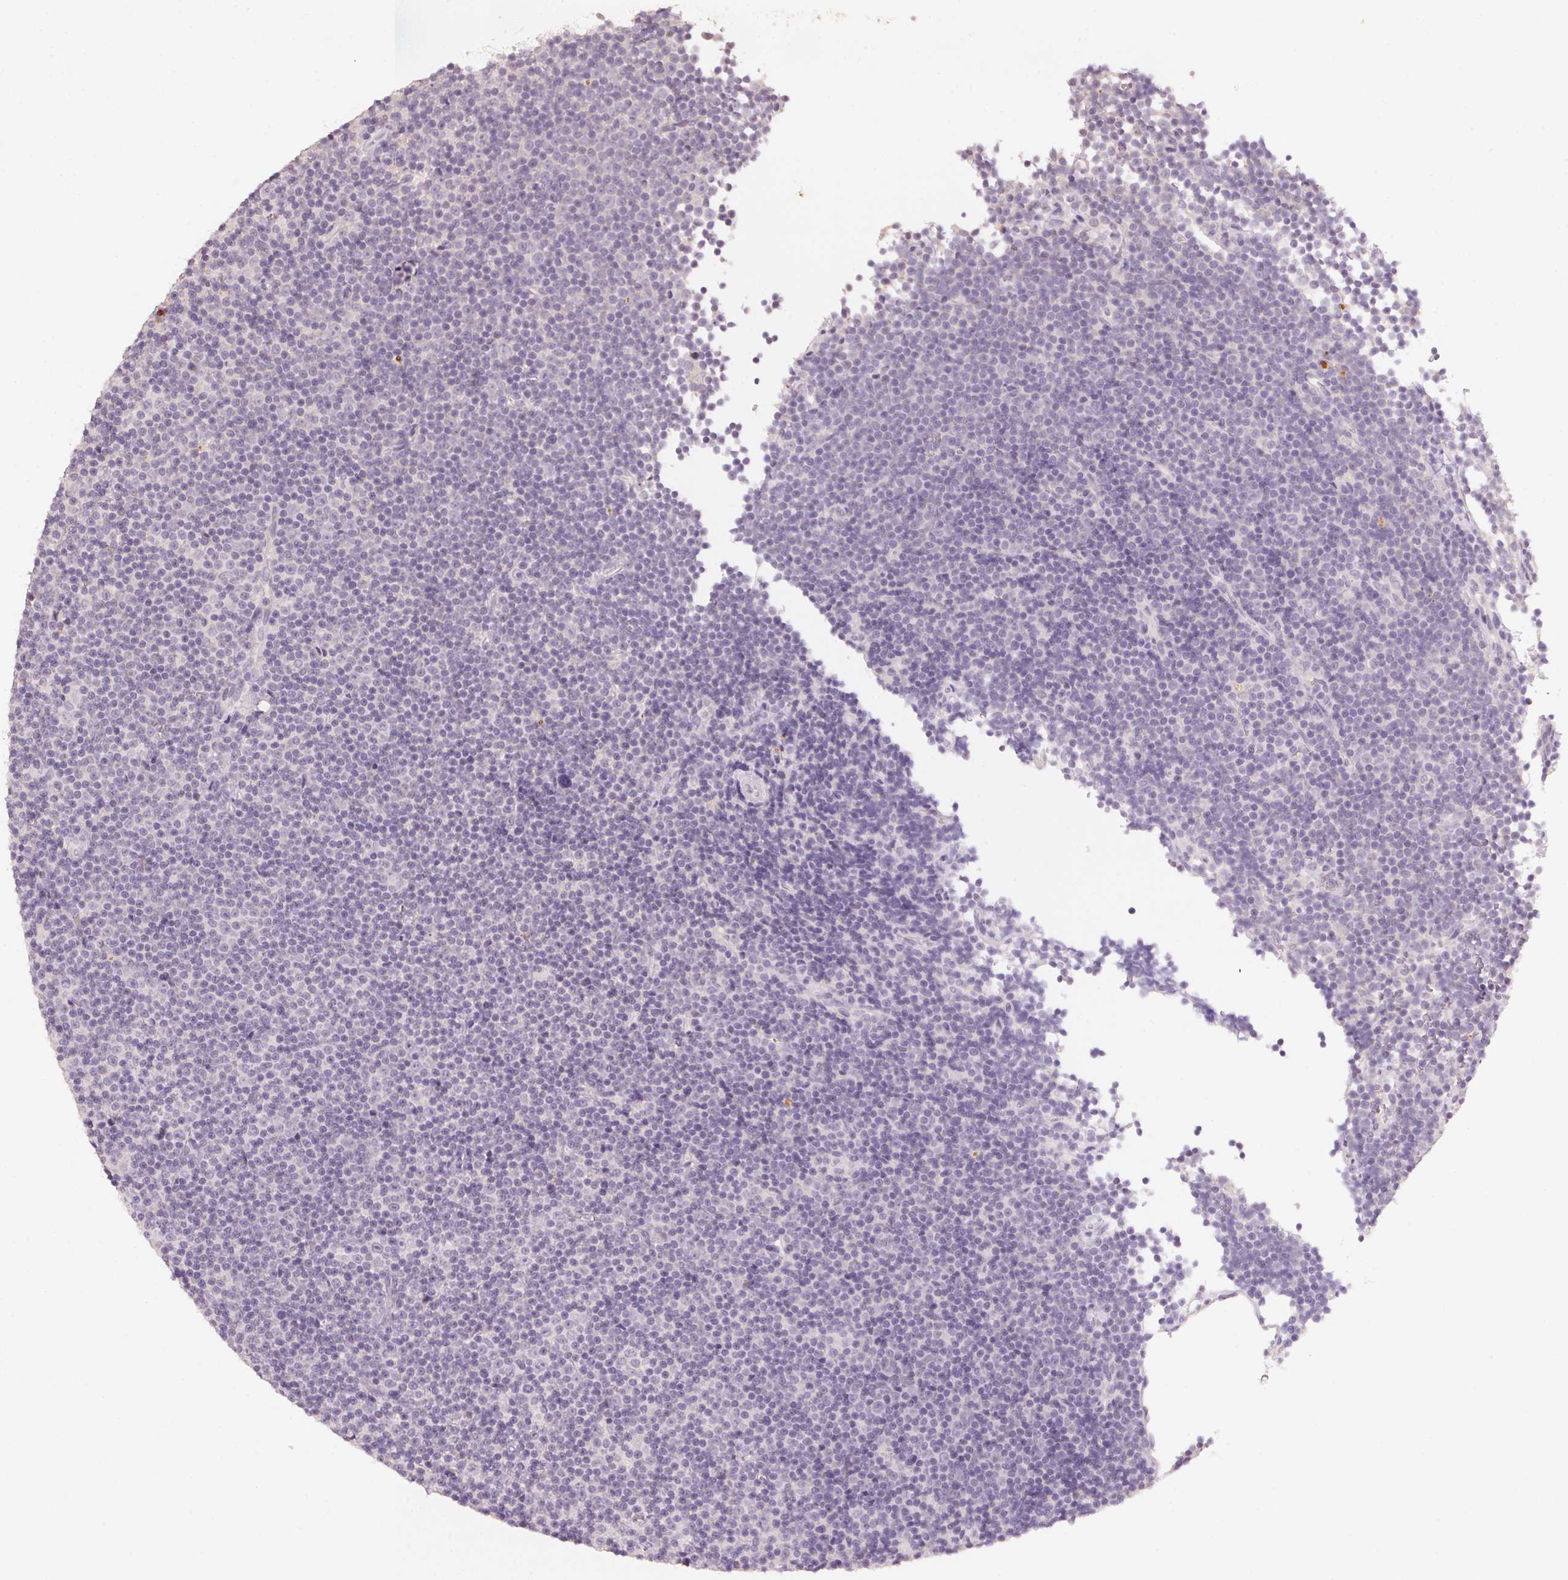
{"staining": {"intensity": "negative", "quantity": "none", "location": "none"}, "tissue": "lymphoma", "cell_type": "Tumor cells", "image_type": "cancer", "snomed": [{"axis": "morphology", "description": "Malignant lymphoma, non-Hodgkin's type, Low grade"}, {"axis": "topography", "description": "Lymph node"}], "caption": "A histopathology image of lymphoma stained for a protein reveals no brown staining in tumor cells.", "gene": "CXCL5", "patient": {"sex": "female", "age": 67}}